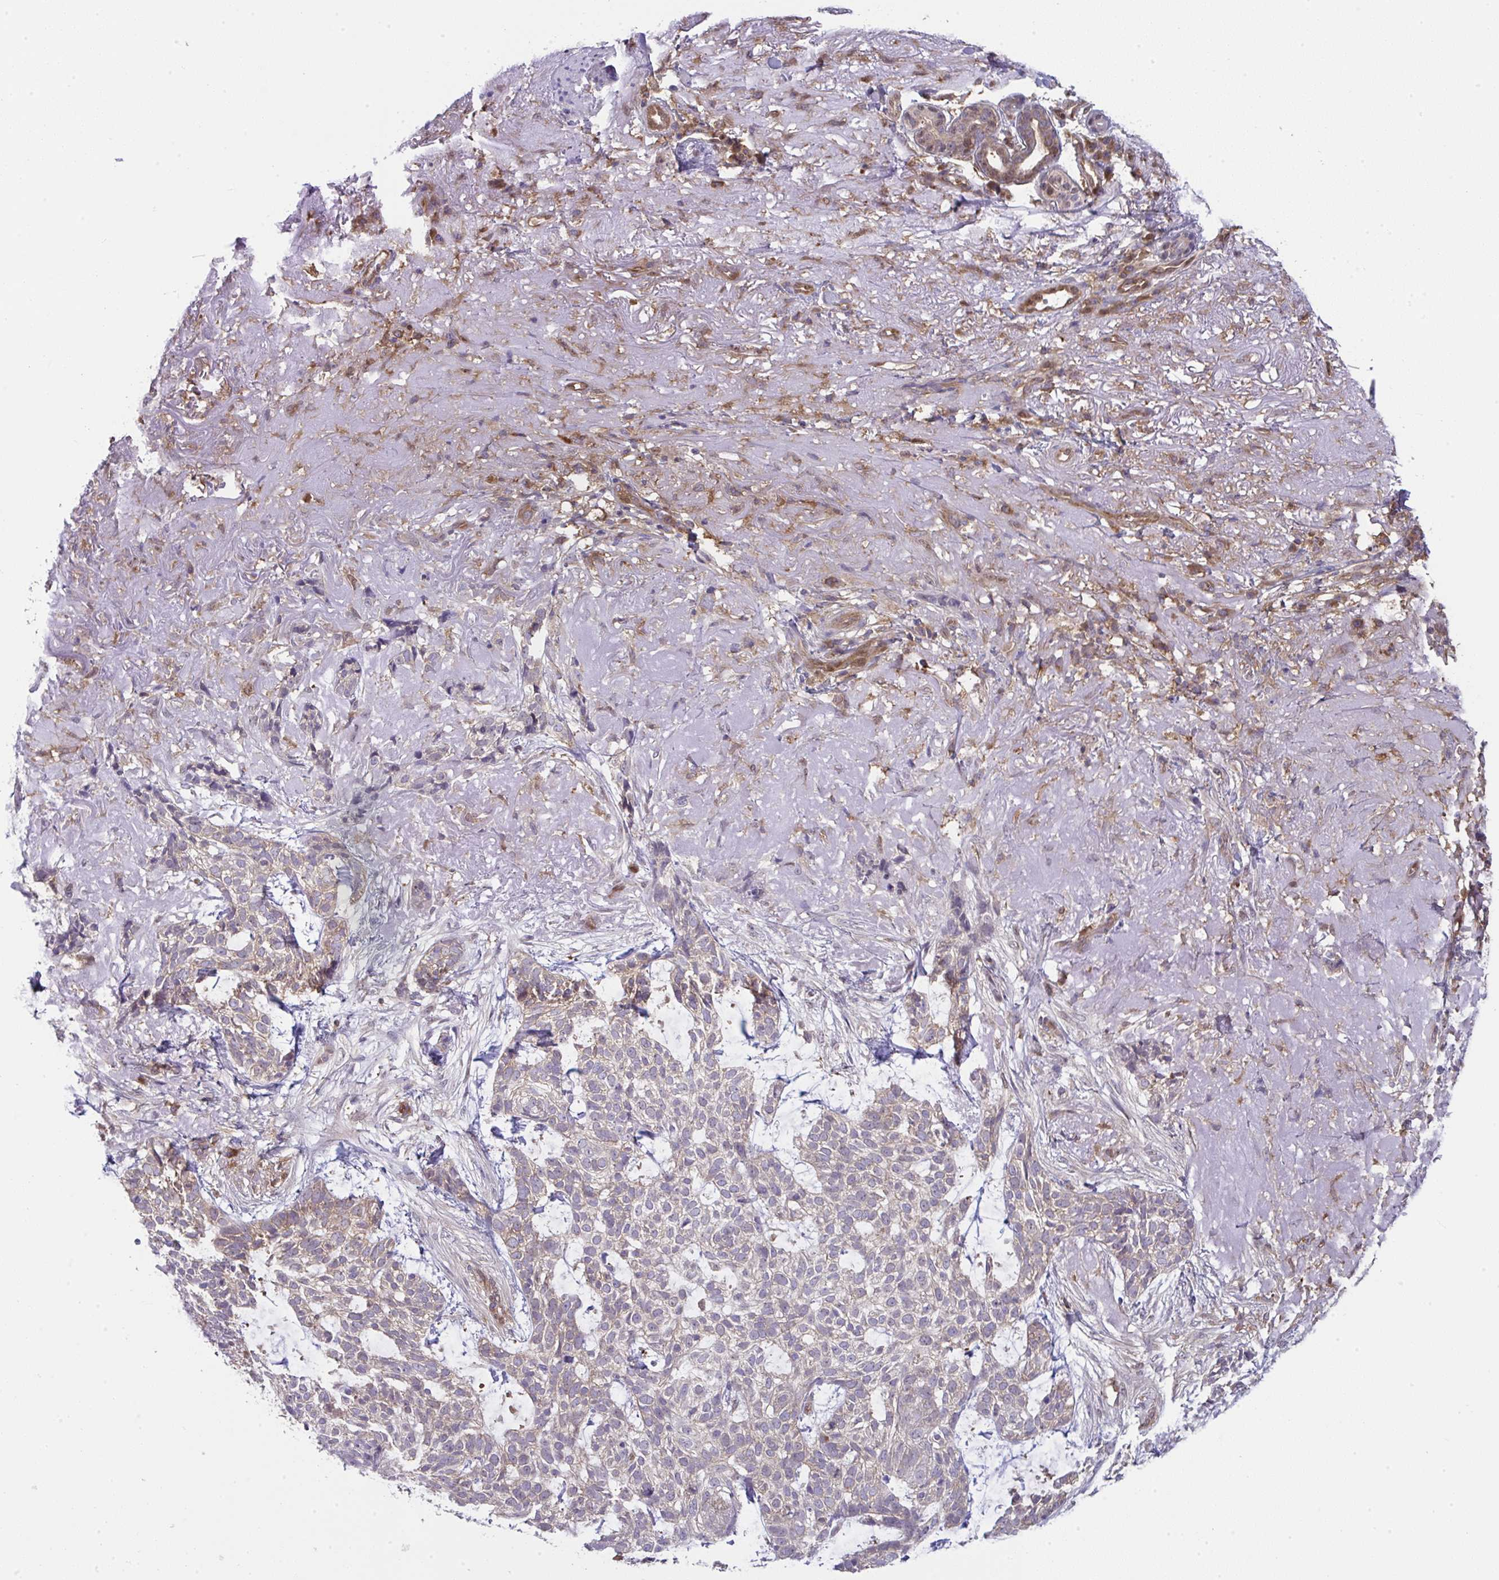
{"staining": {"intensity": "weak", "quantity": "<25%", "location": "cytoplasmic/membranous"}, "tissue": "skin cancer", "cell_type": "Tumor cells", "image_type": "cancer", "snomed": [{"axis": "morphology", "description": "Basal cell carcinoma"}, {"axis": "topography", "description": "Skin"}, {"axis": "topography", "description": "Skin of face"}], "caption": "DAB (3,3'-diaminobenzidine) immunohistochemical staining of skin cancer shows no significant expression in tumor cells.", "gene": "ALDH16A1", "patient": {"sex": "female", "age": 80}}